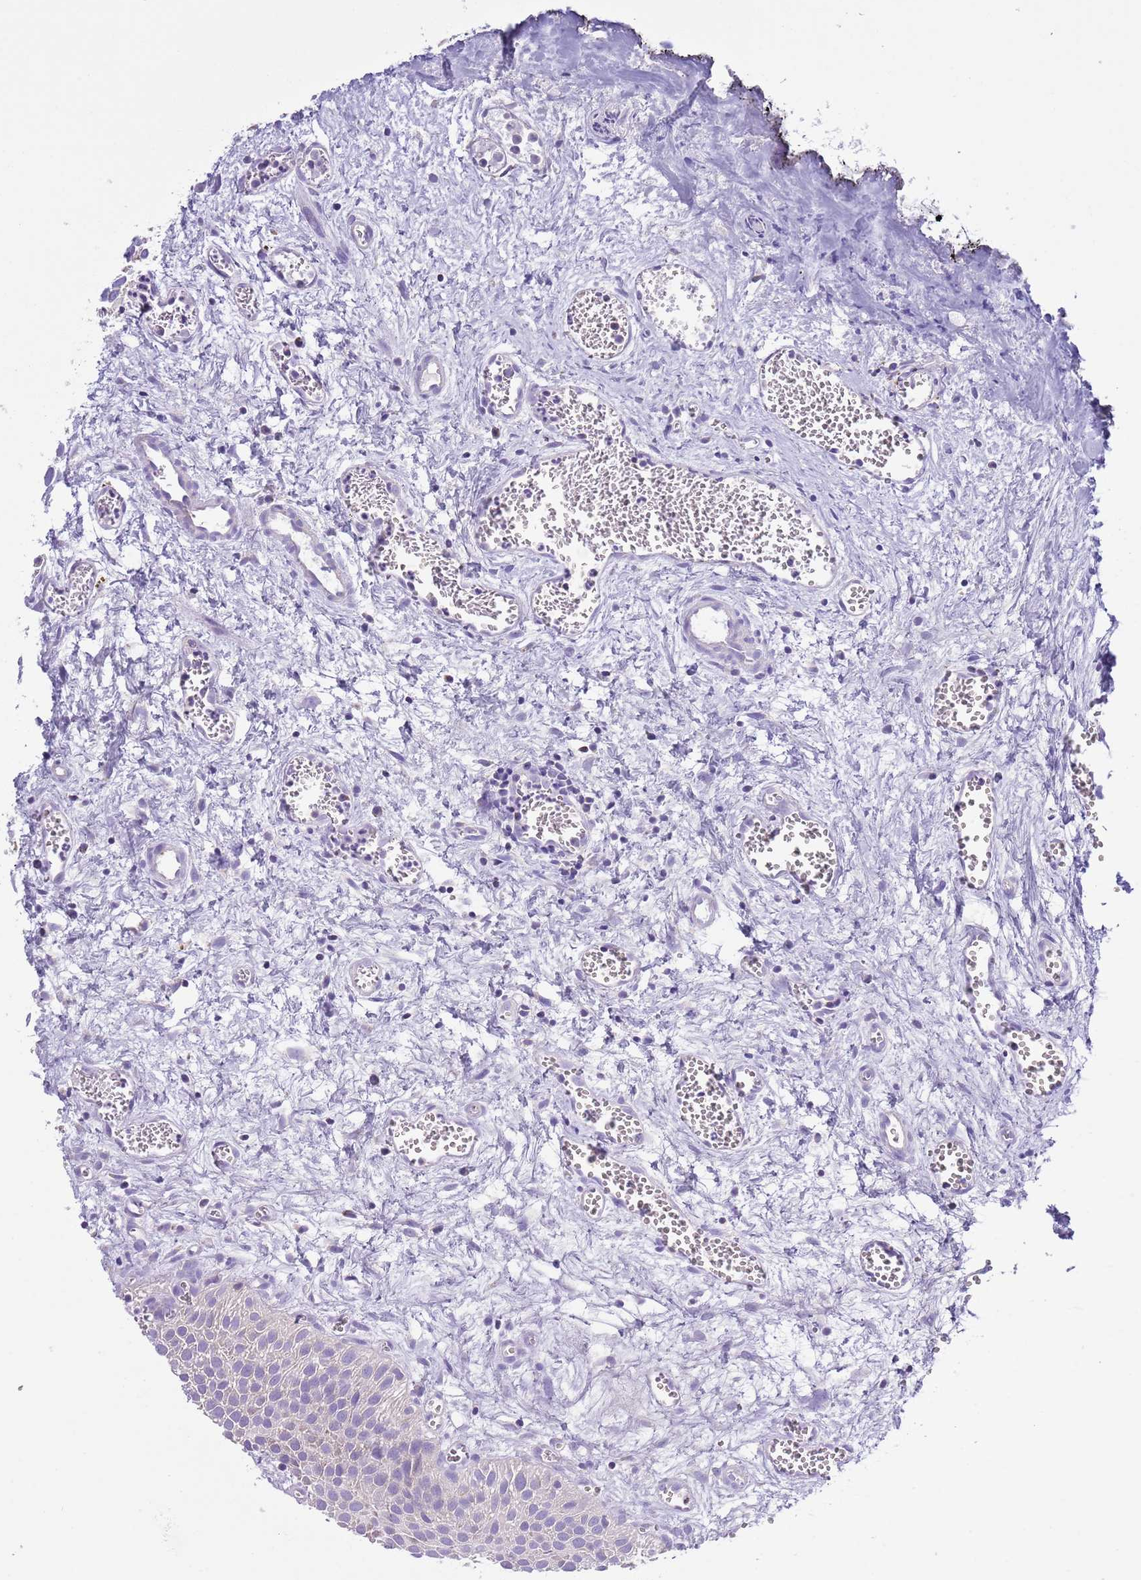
{"staining": {"intensity": "negative", "quantity": "none", "location": "none"}, "tissue": "urothelial cancer", "cell_type": "Tumor cells", "image_type": "cancer", "snomed": [{"axis": "morphology", "description": "Urothelial carcinoma, Low grade"}, {"axis": "topography", "description": "Urinary bladder"}], "caption": "The IHC micrograph has no significant staining in tumor cells of urothelial carcinoma (low-grade) tissue.", "gene": "ATP6V1B1", "patient": {"sex": "male", "age": 88}}